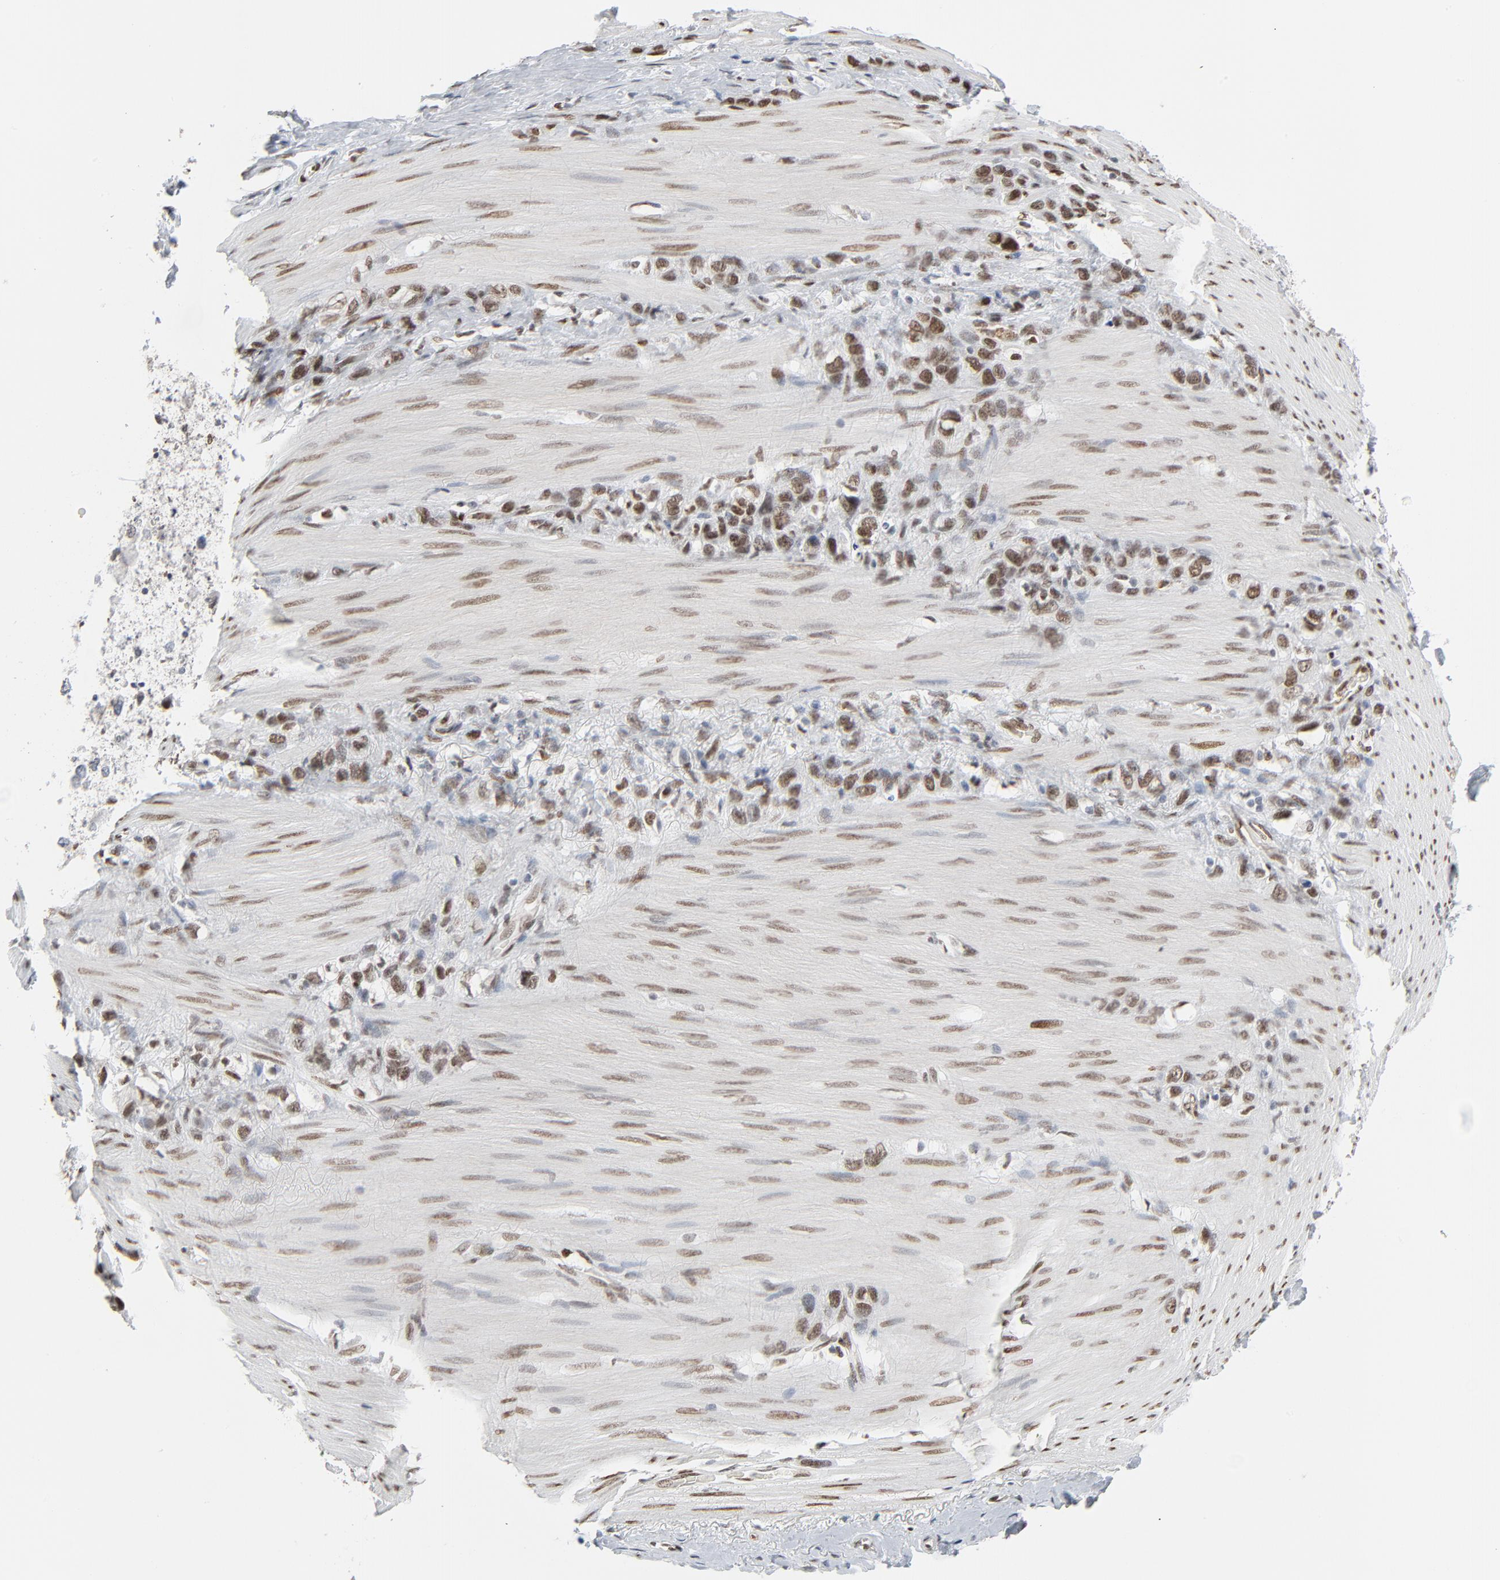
{"staining": {"intensity": "moderate", "quantity": ">75%", "location": "nuclear"}, "tissue": "stomach cancer", "cell_type": "Tumor cells", "image_type": "cancer", "snomed": [{"axis": "morphology", "description": "Normal tissue, NOS"}, {"axis": "morphology", "description": "Adenocarcinoma, NOS"}, {"axis": "morphology", "description": "Adenocarcinoma, High grade"}, {"axis": "topography", "description": "Stomach, upper"}, {"axis": "topography", "description": "Stomach"}], "caption": "Human high-grade adenocarcinoma (stomach) stained with a brown dye displays moderate nuclear positive staining in about >75% of tumor cells.", "gene": "CUX1", "patient": {"sex": "female", "age": 65}}